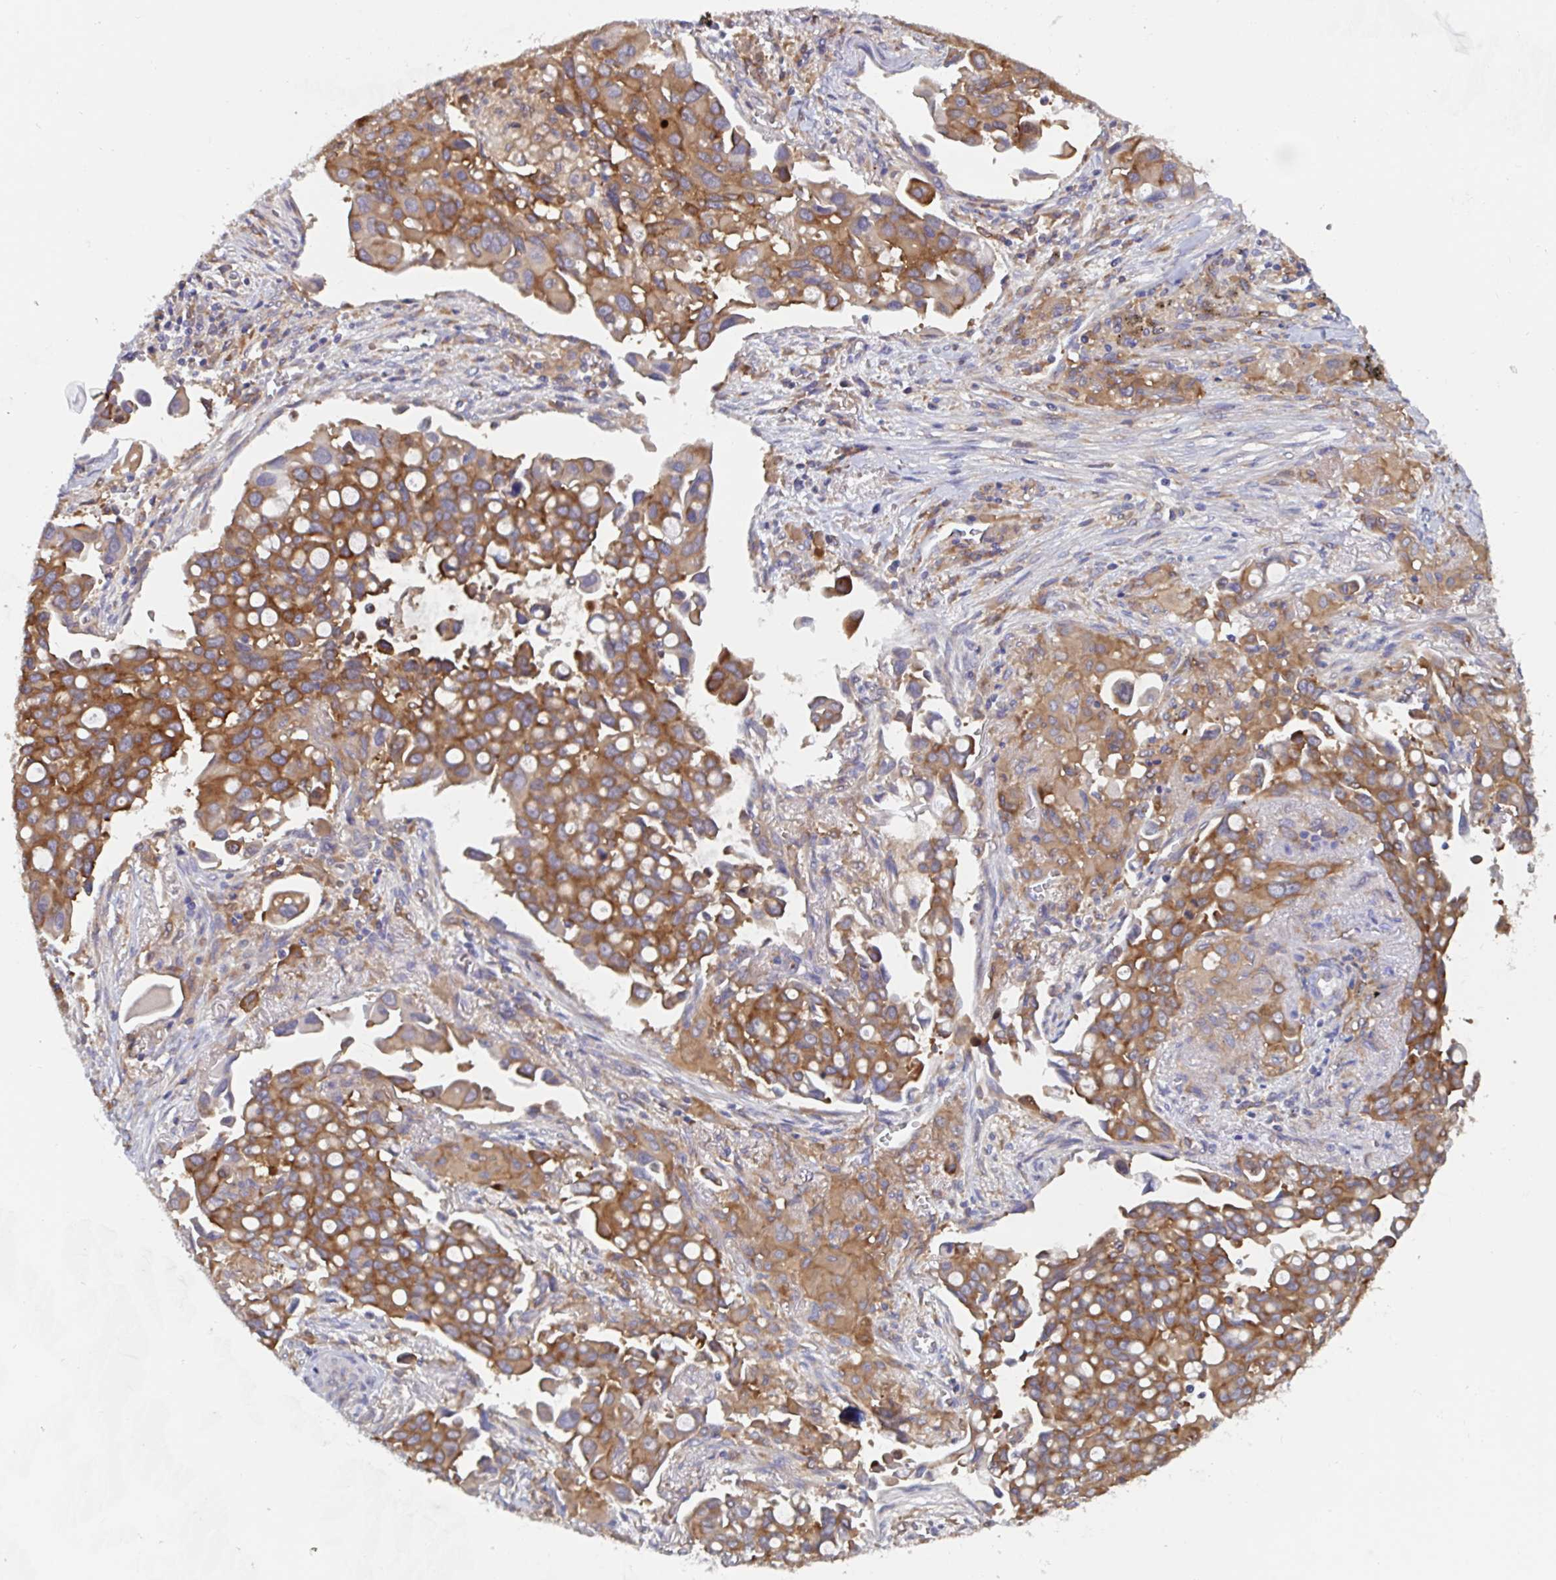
{"staining": {"intensity": "strong", "quantity": ">75%", "location": "cytoplasmic/membranous"}, "tissue": "lung cancer", "cell_type": "Tumor cells", "image_type": "cancer", "snomed": [{"axis": "morphology", "description": "Adenocarcinoma, NOS"}, {"axis": "topography", "description": "Lung"}], "caption": "Lung adenocarcinoma tissue reveals strong cytoplasmic/membranous expression in about >75% of tumor cells, visualized by immunohistochemistry.", "gene": "SNX8", "patient": {"sex": "male", "age": 68}}